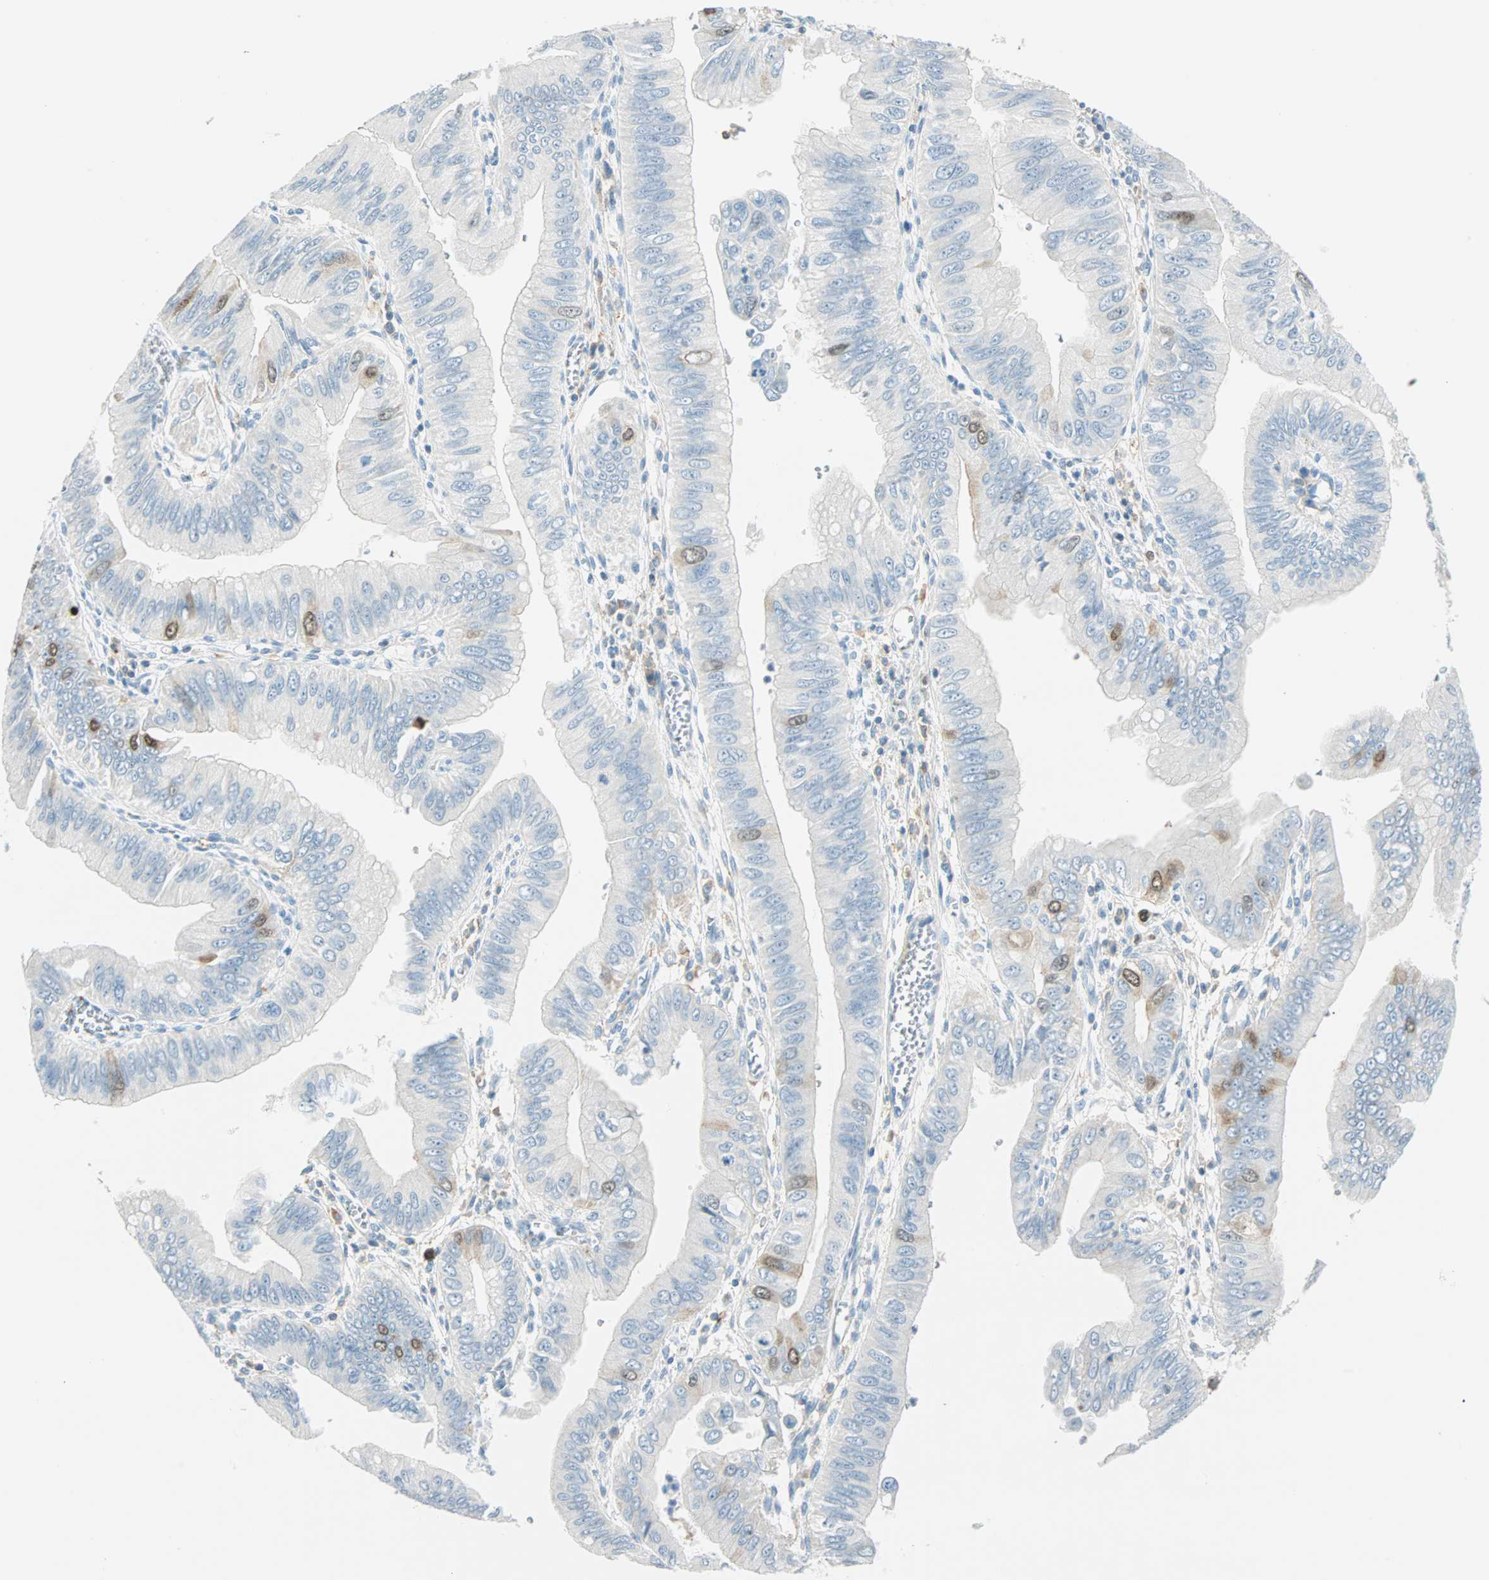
{"staining": {"intensity": "weak", "quantity": "<25%", "location": "cytoplasmic/membranous"}, "tissue": "pancreatic cancer", "cell_type": "Tumor cells", "image_type": "cancer", "snomed": [{"axis": "morphology", "description": "Normal tissue, NOS"}, {"axis": "topography", "description": "Lymph node"}], "caption": "Immunohistochemistry (IHC) of pancreatic cancer shows no positivity in tumor cells. (DAB (3,3'-diaminobenzidine) immunohistochemistry (IHC) with hematoxylin counter stain).", "gene": "PTTG1", "patient": {"sex": "male", "age": 50}}